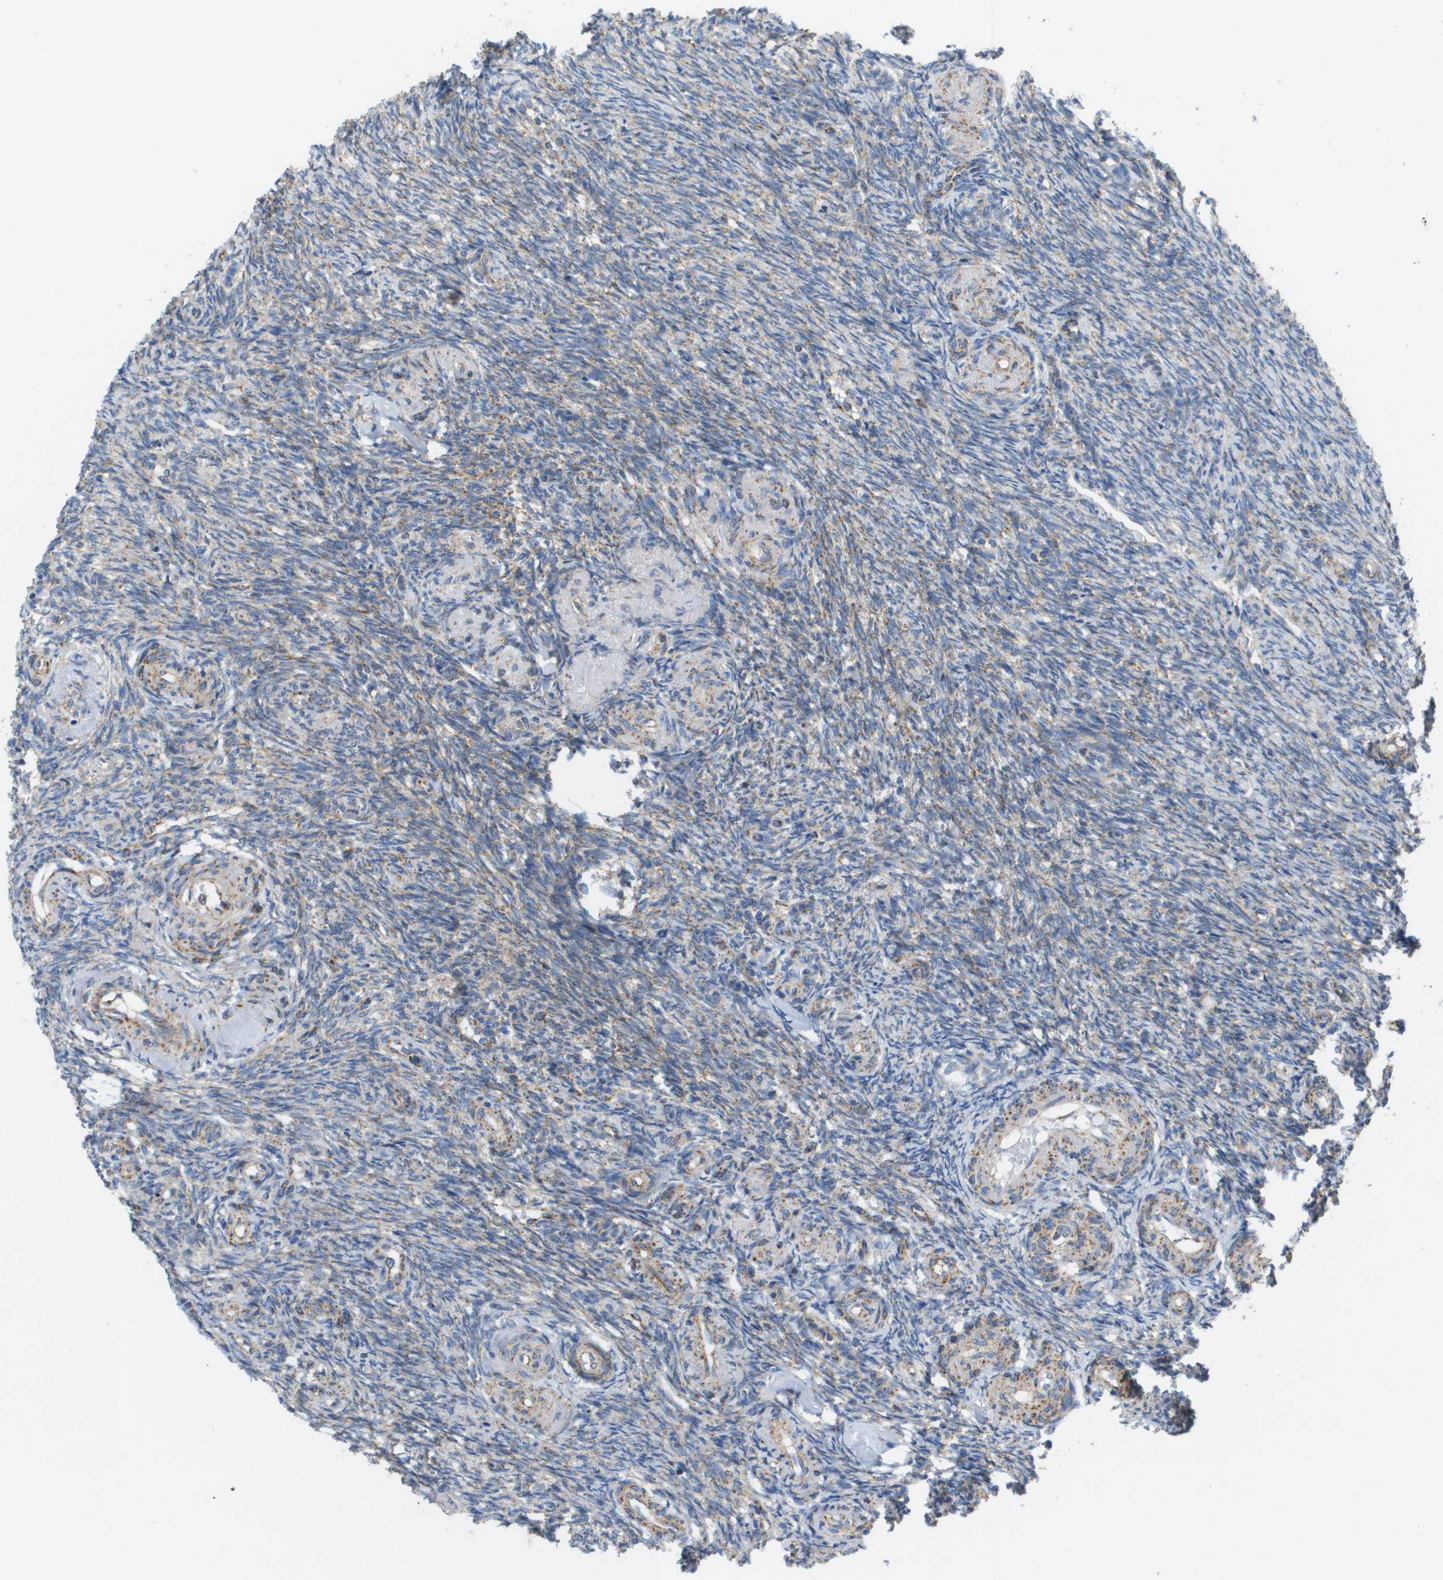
{"staining": {"intensity": "moderate", "quantity": "25%-75%", "location": "cytoplasmic/membranous"}, "tissue": "ovary", "cell_type": "Follicle cells", "image_type": "normal", "snomed": [{"axis": "morphology", "description": "Normal tissue, NOS"}, {"axis": "topography", "description": "Ovary"}], "caption": "Brown immunohistochemical staining in benign human ovary reveals moderate cytoplasmic/membranous positivity in about 25%-75% of follicle cells. The protein is stained brown, and the nuclei are stained in blue (DAB (3,3'-diaminobenzidine) IHC with brightfield microscopy, high magnification).", "gene": "FIS1", "patient": {"sex": "female", "age": 41}}